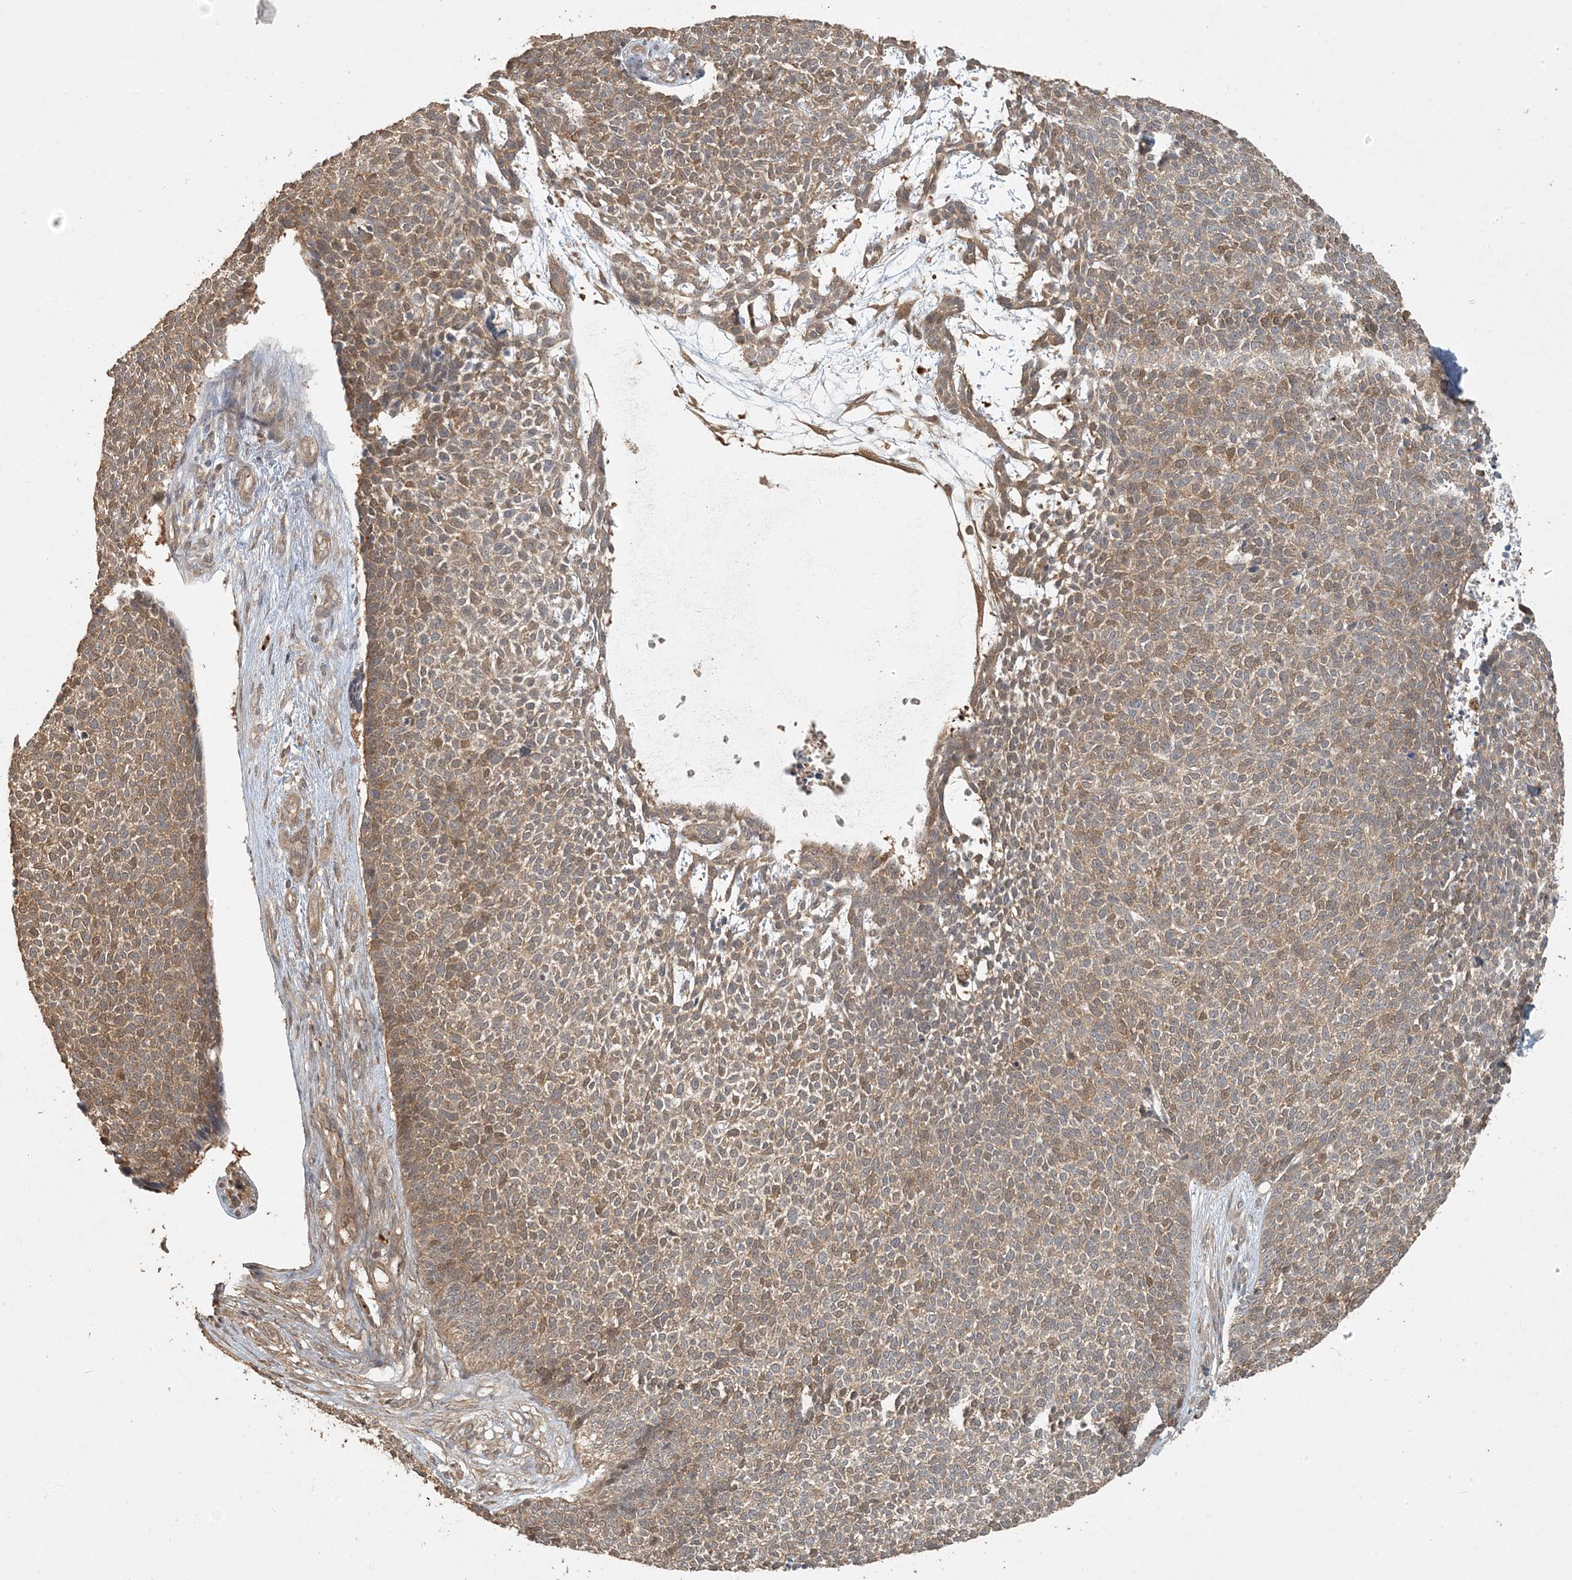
{"staining": {"intensity": "moderate", "quantity": ">75%", "location": "cytoplasmic/membranous"}, "tissue": "skin cancer", "cell_type": "Tumor cells", "image_type": "cancer", "snomed": [{"axis": "morphology", "description": "Basal cell carcinoma"}, {"axis": "topography", "description": "Skin"}], "caption": "Brown immunohistochemical staining in skin cancer shows moderate cytoplasmic/membranous positivity in about >75% of tumor cells.", "gene": "AK9", "patient": {"sex": "female", "age": 84}}